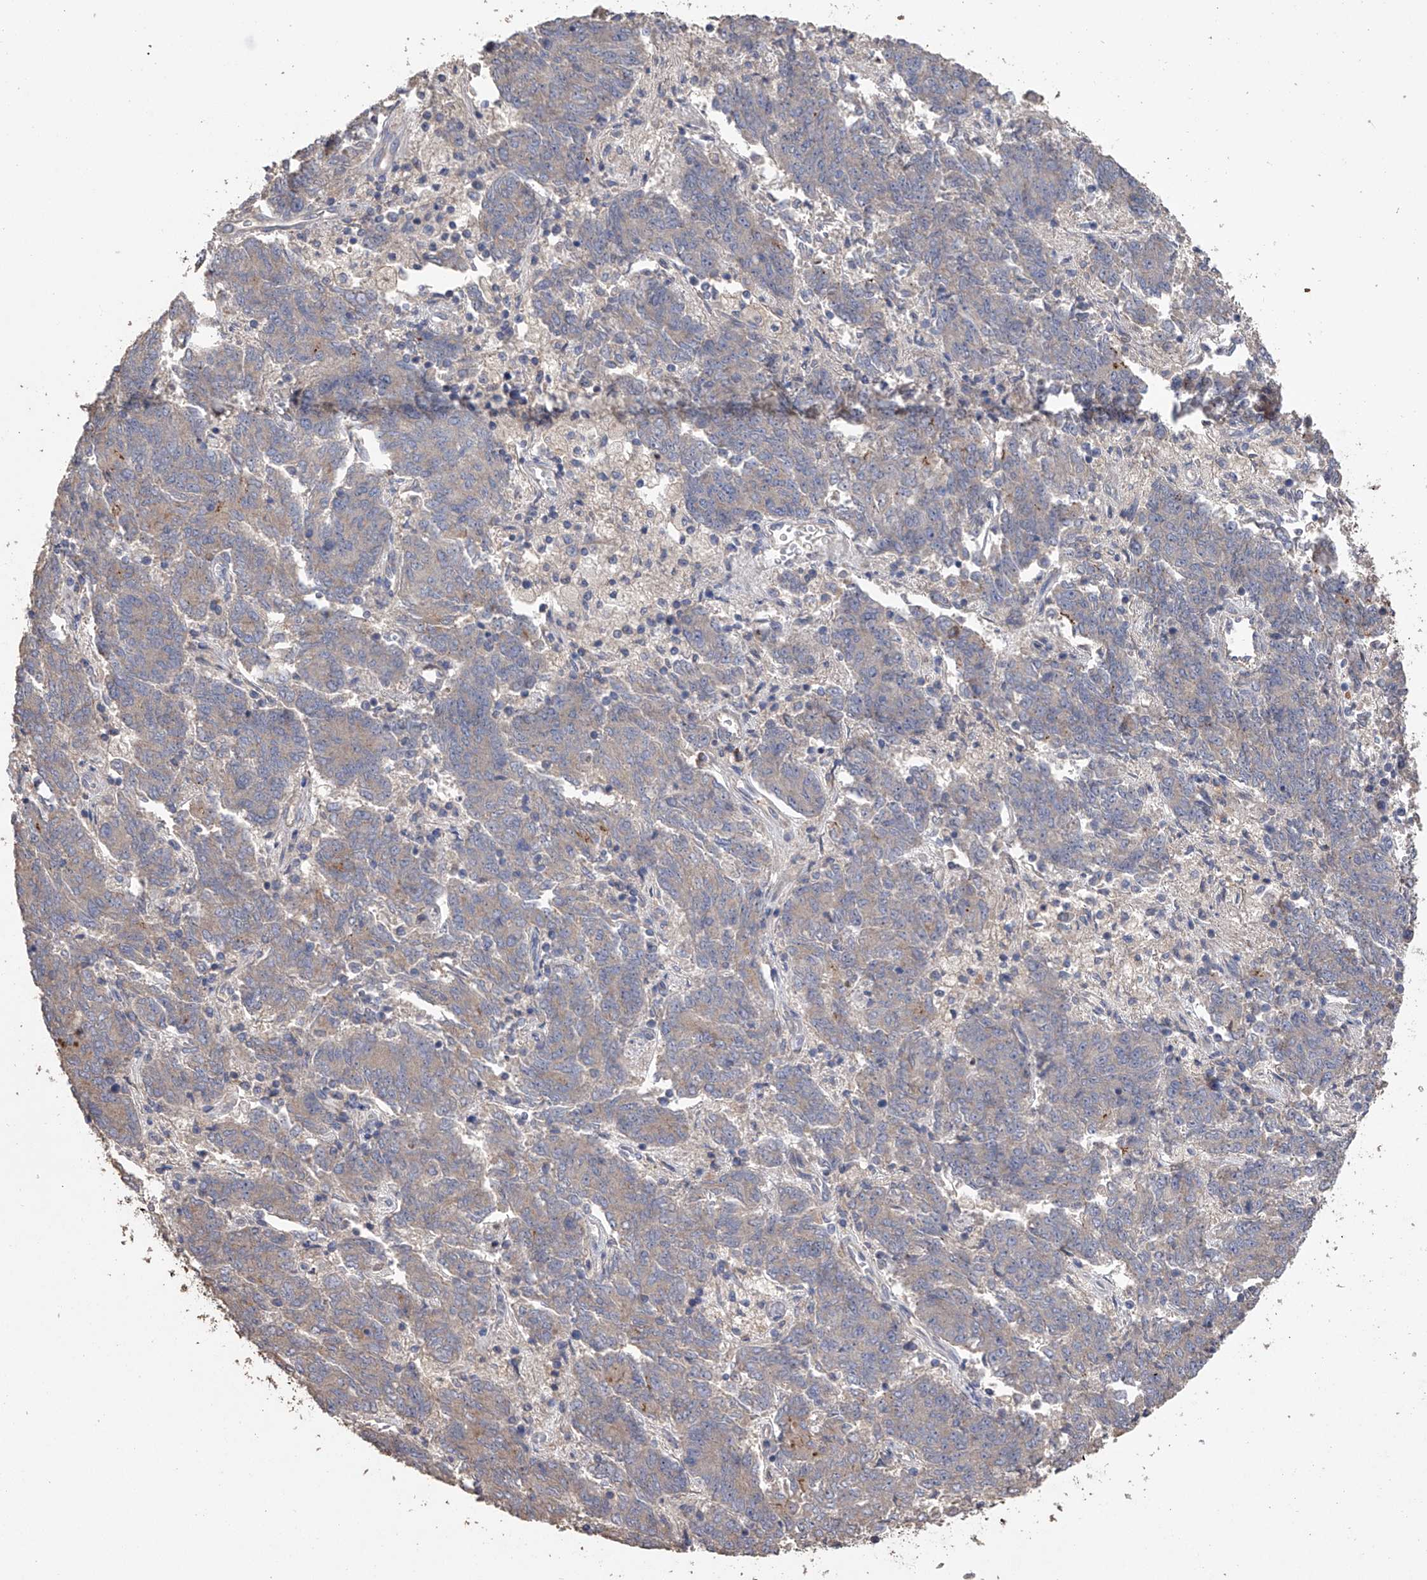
{"staining": {"intensity": "moderate", "quantity": "25%-75%", "location": "cytoplasmic/membranous"}, "tissue": "endometrial cancer", "cell_type": "Tumor cells", "image_type": "cancer", "snomed": [{"axis": "morphology", "description": "Adenocarcinoma, NOS"}, {"axis": "topography", "description": "Endometrium"}], "caption": "Immunohistochemistry histopathology image of human endometrial cancer (adenocarcinoma) stained for a protein (brown), which displays medium levels of moderate cytoplasmic/membranous expression in about 25%-75% of tumor cells.", "gene": "ZNF343", "patient": {"sex": "female", "age": 80}}